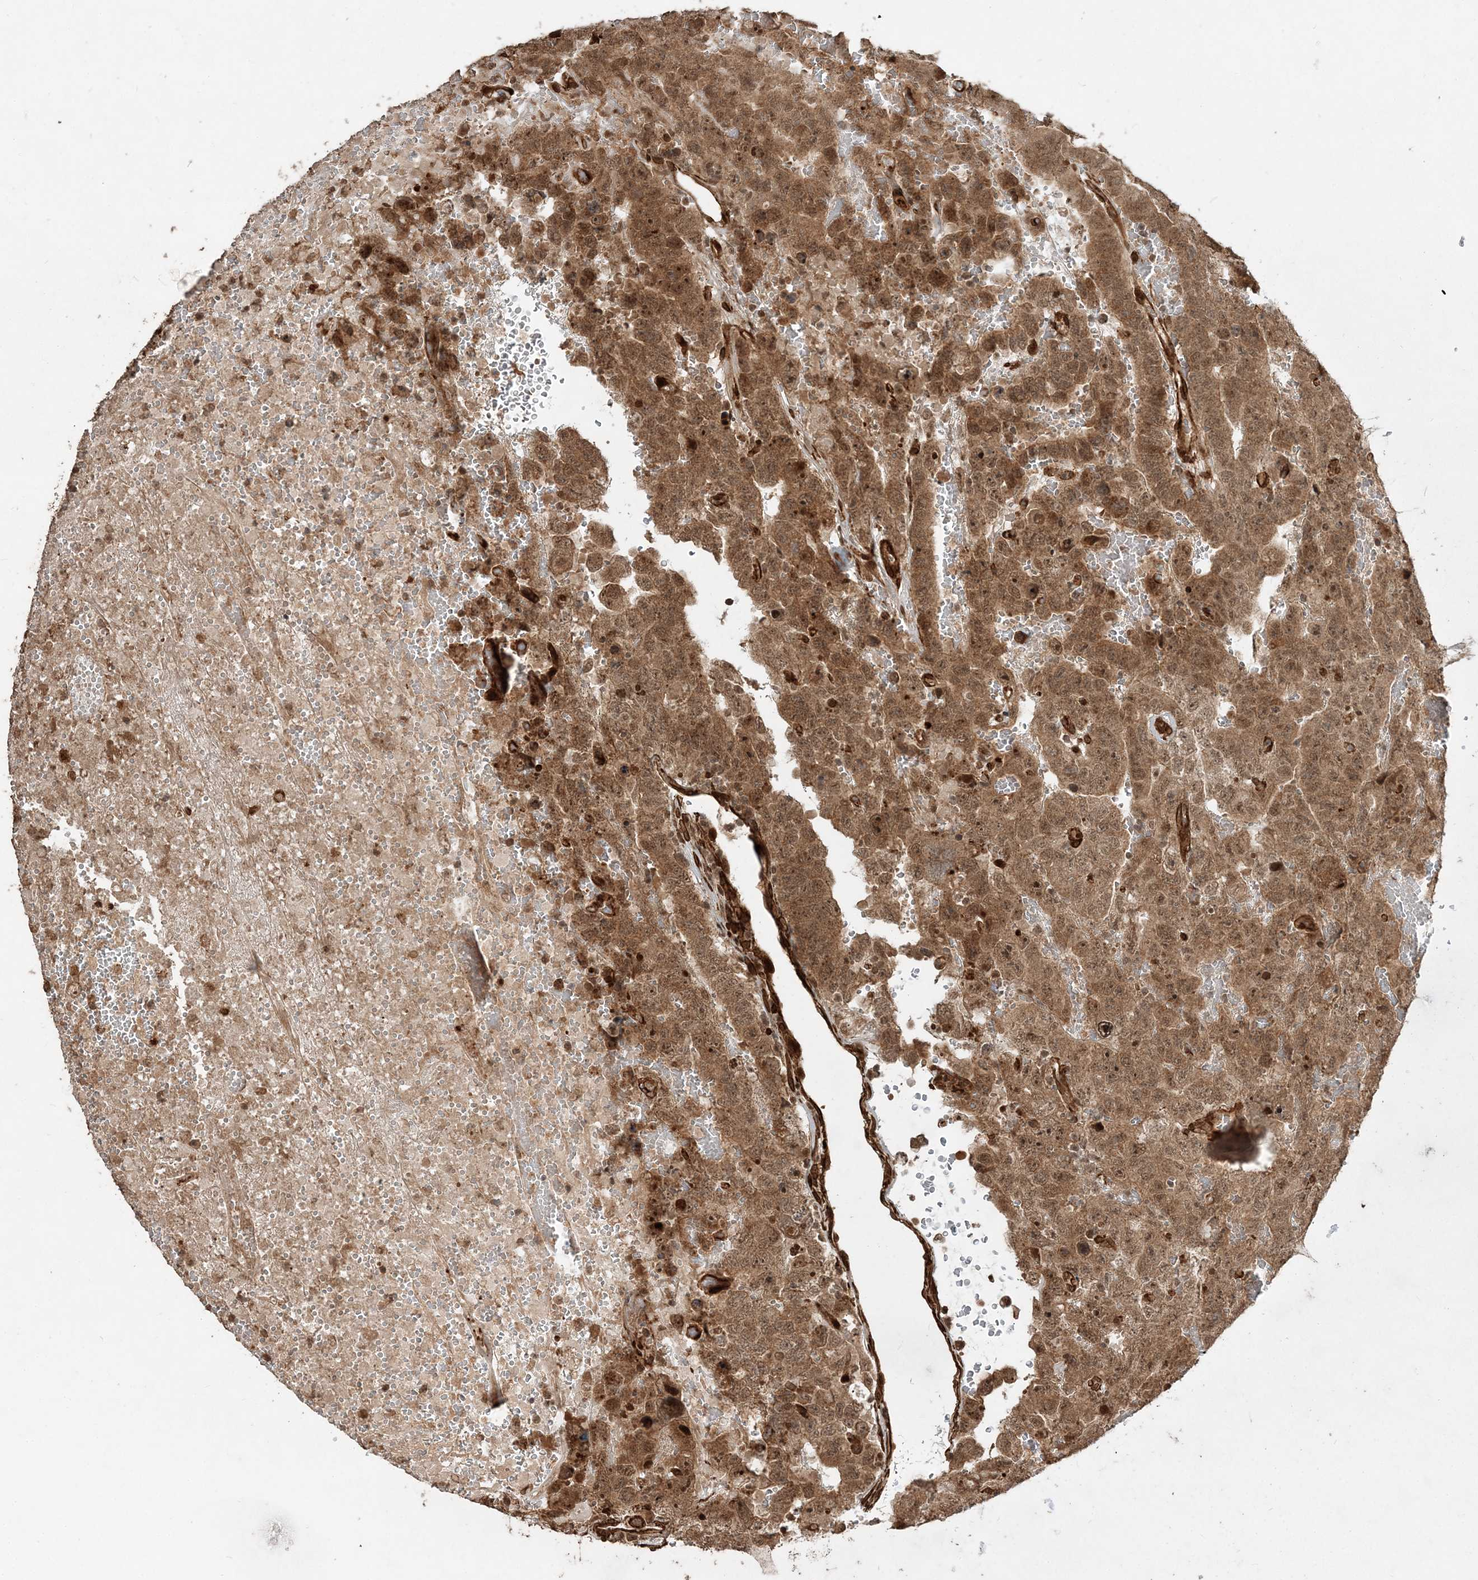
{"staining": {"intensity": "moderate", "quantity": ">75%", "location": "cytoplasmic/membranous,nuclear"}, "tissue": "testis cancer", "cell_type": "Tumor cells", "image_type": "cancer", "snomed": [{"axis": "morphology", "description": "Carcinoma, Embryonal, NOS"}, {"axis": "topography", "description": "Testis"}], "caption": "This is an image of IHC staining of testis embryonal carcinoma, which shows moderate staining in the cytoplasmic/membranous and nuclear of tumor cells.", "gene": "ETAA1", "patient": {"sex": "male", "age": 45}}